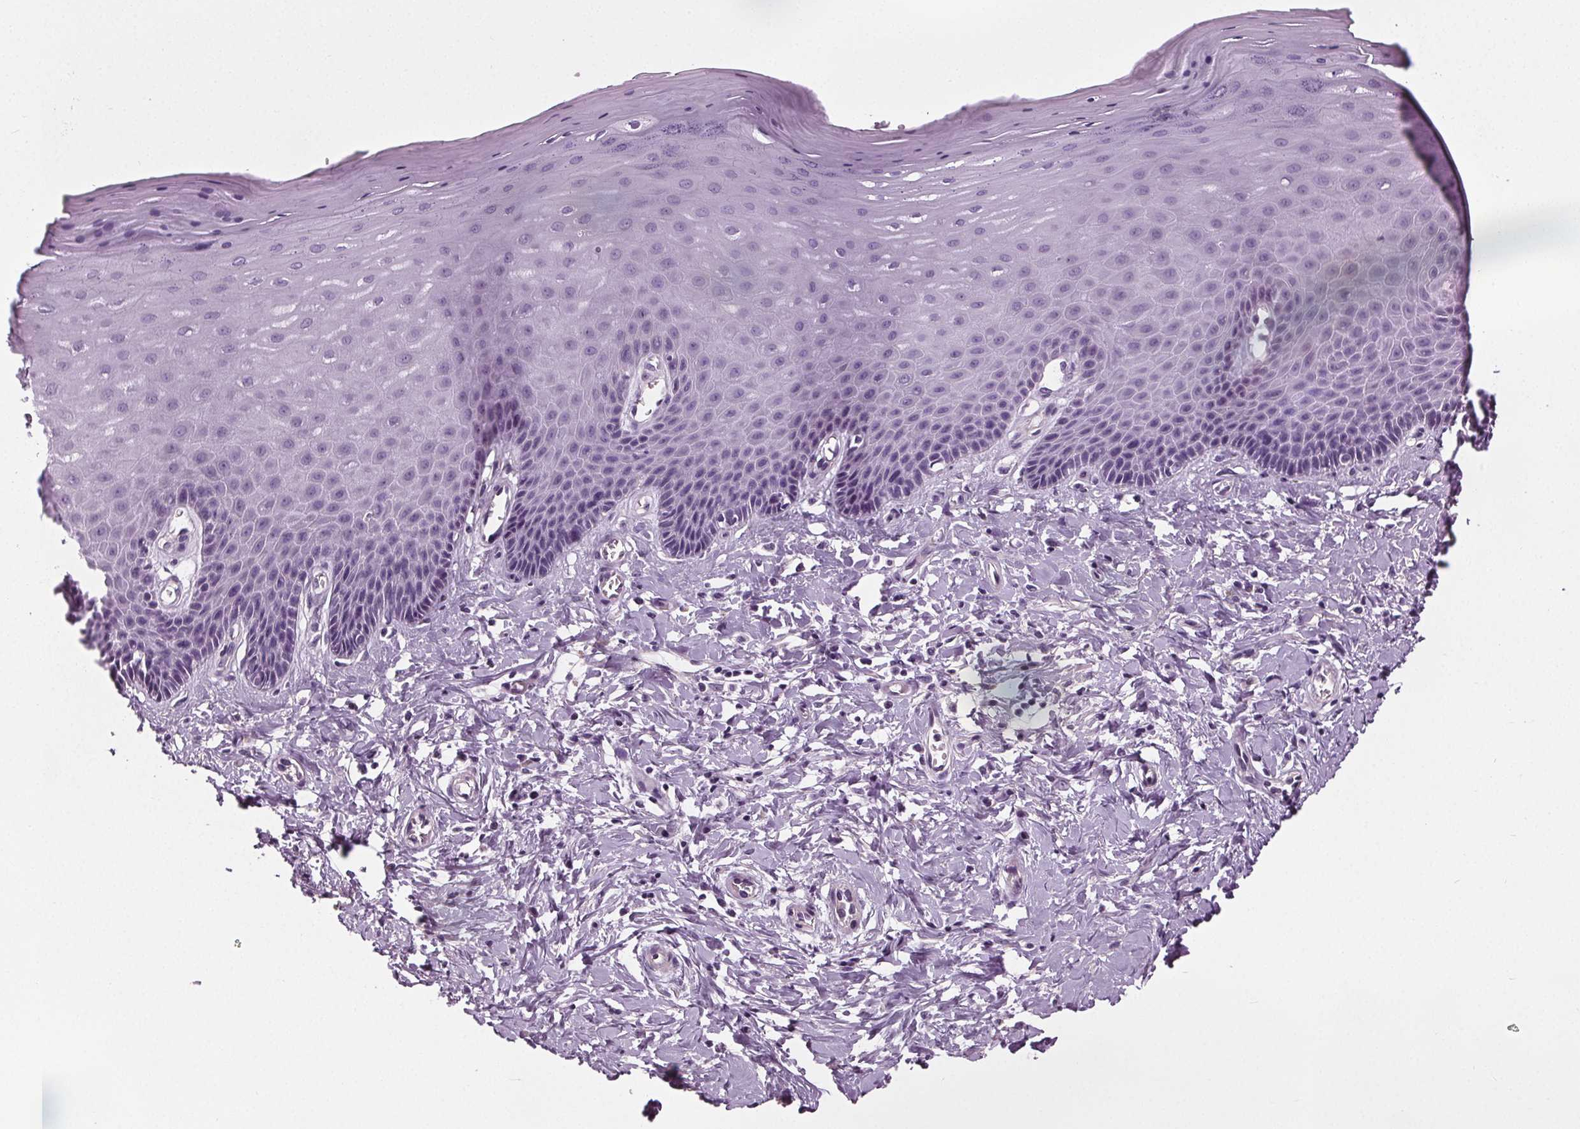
{"staining": {"intensity": "negative", "quantity": "none", "location": "none"}, "tissue": "vagina", "cell_type": "Squamous epithelial cells", "image_type": "normal", "snomed": [{"axis": "morphology", "description": "Normal tissue, NOS"}, {"axis": "topography", "description": "Vagina"}], "caption": "Immunohistochemistry (IHC) of benign human vagina exhibits no positivity in squamous epithelial cells. Nuclei are stained in blue.", "gene": "RASA1", "patient": {"sex": "female", "age": 83}}